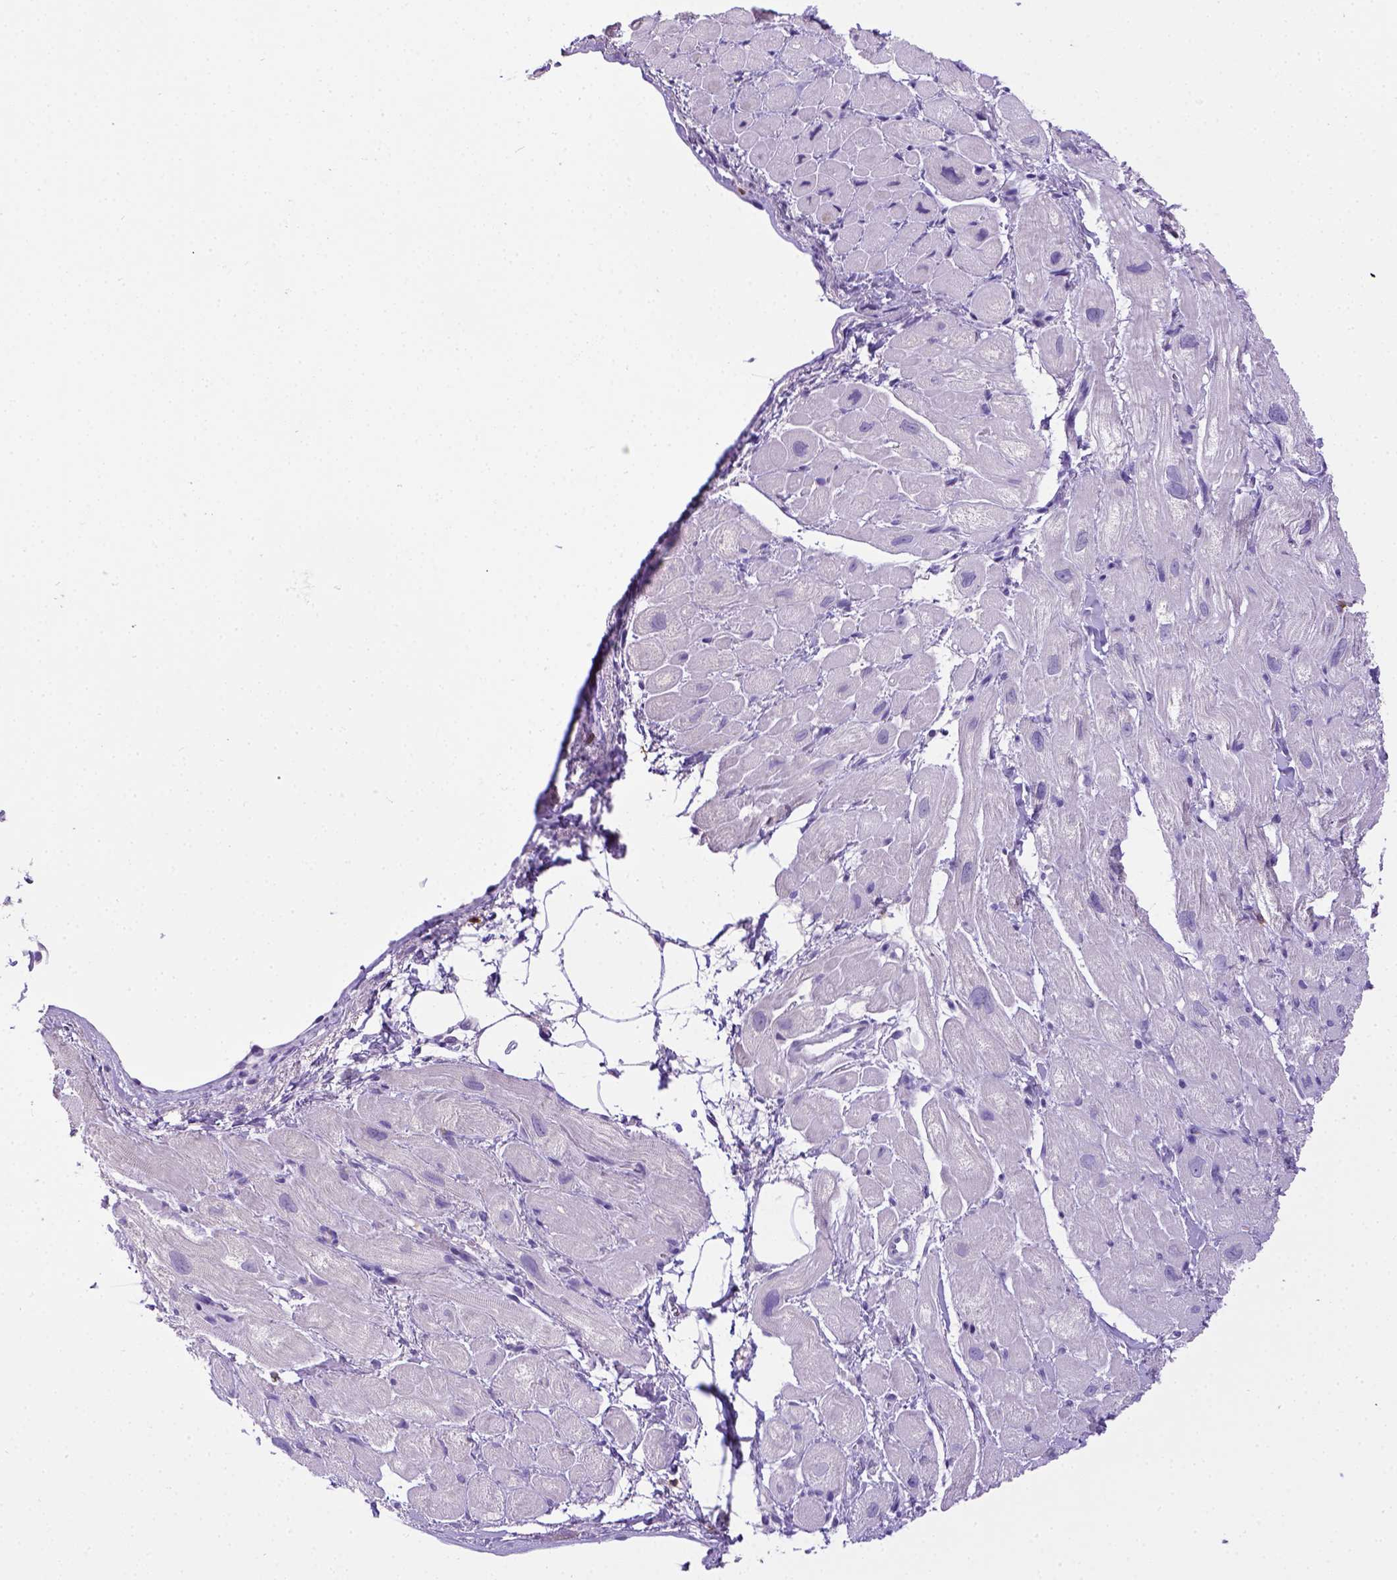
{"staining": {"intensity": "negative", "quantity": "none", "location": "none"}, "tissue": "heart muscle", "cell_type": "Cardiomyocytes", "image_type": "normal", "snomed": [{"axis": "morphology", "description": "Normal tissue, NOS"}, {"axis": "topography", "description": "Heart"}], "caption": "Heart muscle stained for a protein using IHC reveals no staining cardiomyocytes.", "gene": "CD3E", "patient": {"sex": "female", "age": 69}}